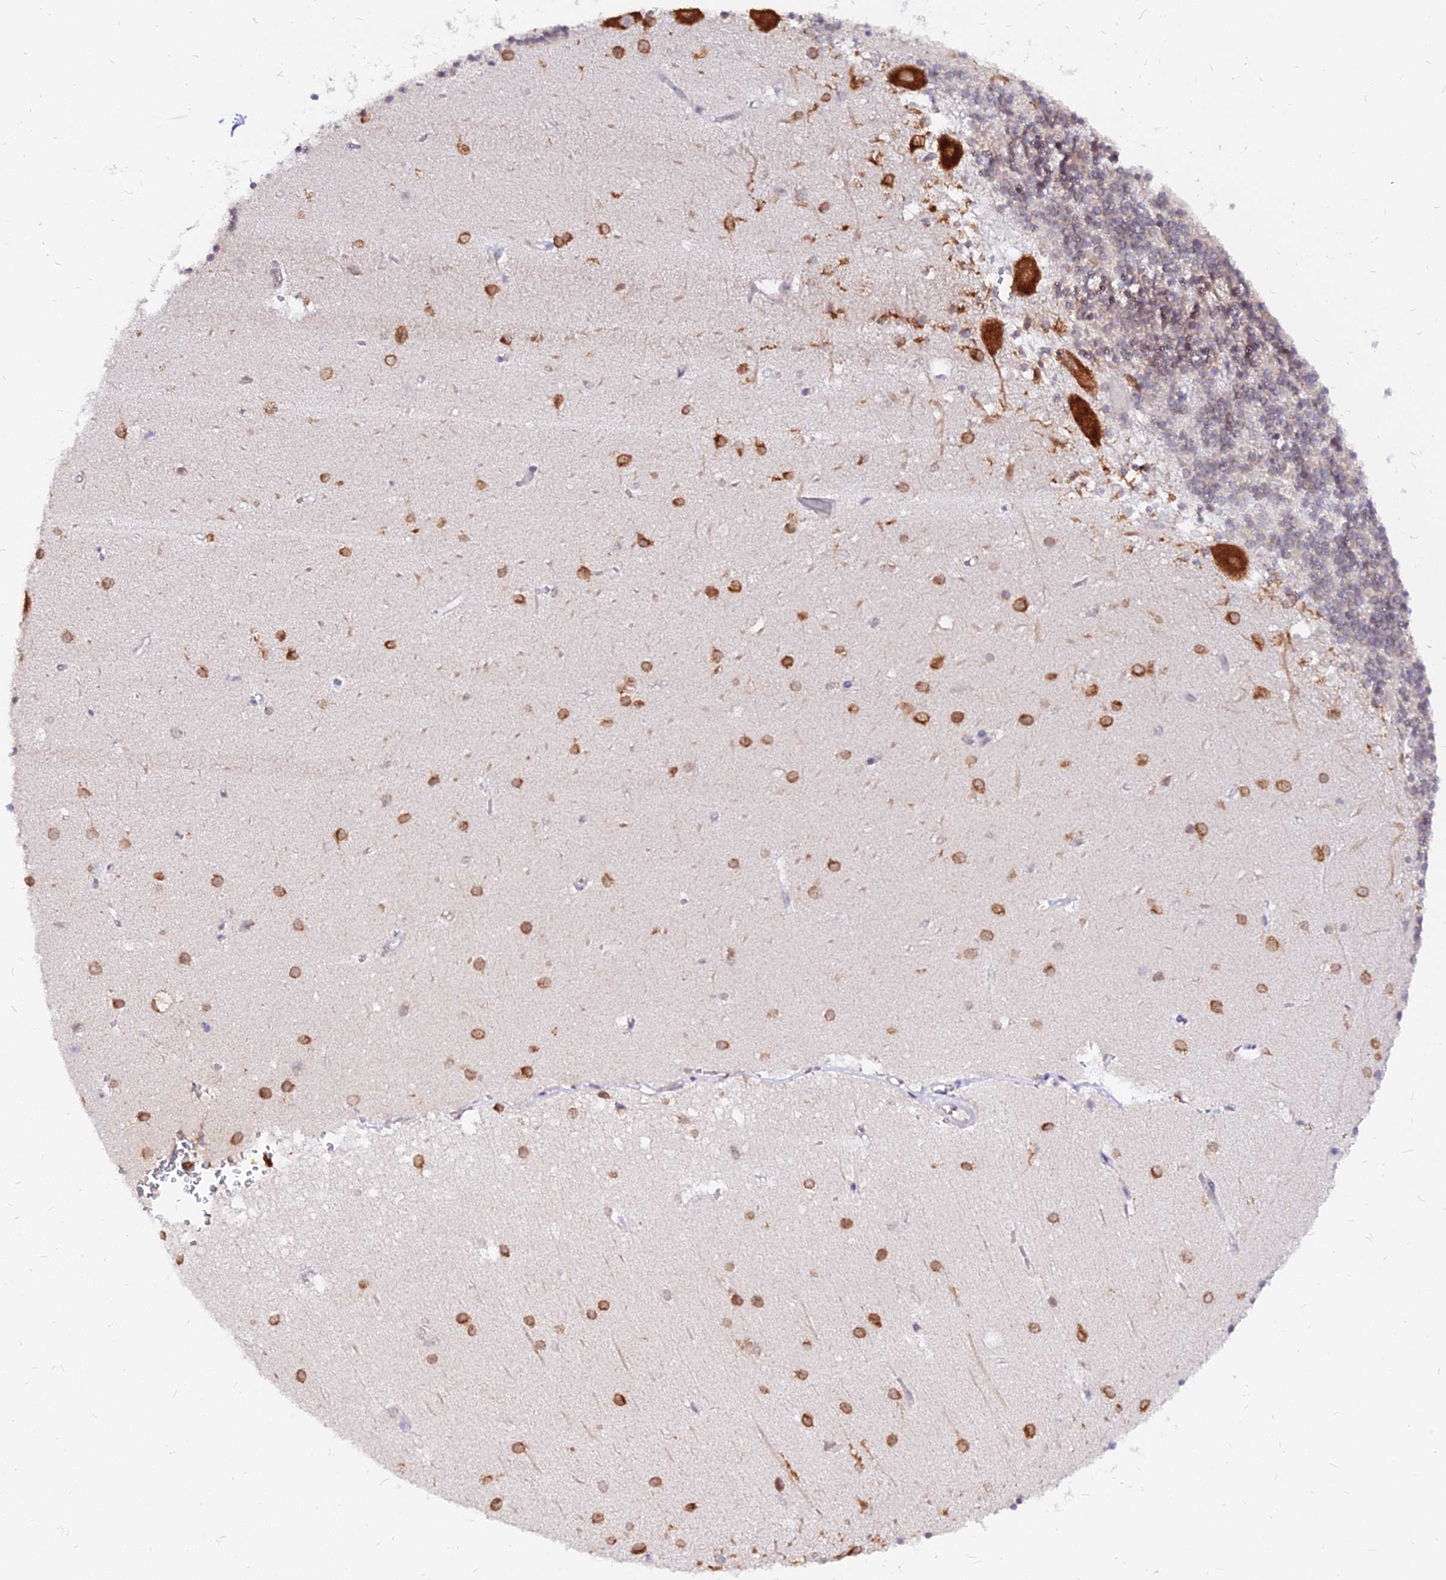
{"staining": {"intensity": "weak", "quantity": "<25%", "location": "cytoplasmic/membranous"}, "tissue": "cerebellum", "cell_type": "Cells in granular layer", "image_type": "normal", "snomed": [{"axis": "morphology", "description": "Normal tissue, NOS"}, {"axis": "topography", "description": "Cerebellum"}], "caption": "Immunohistochemistry histopathology image of benign cerebellum: cerebellum stained with DAB (3,3'-diaminobenzidine) demonstrates no significant protein positivity in cells in granular layer. (Brightfield microscopy of DAB IHC at high magnification).", "gene": "RNF121", "patient": {"sex": "male", "age": 54}}